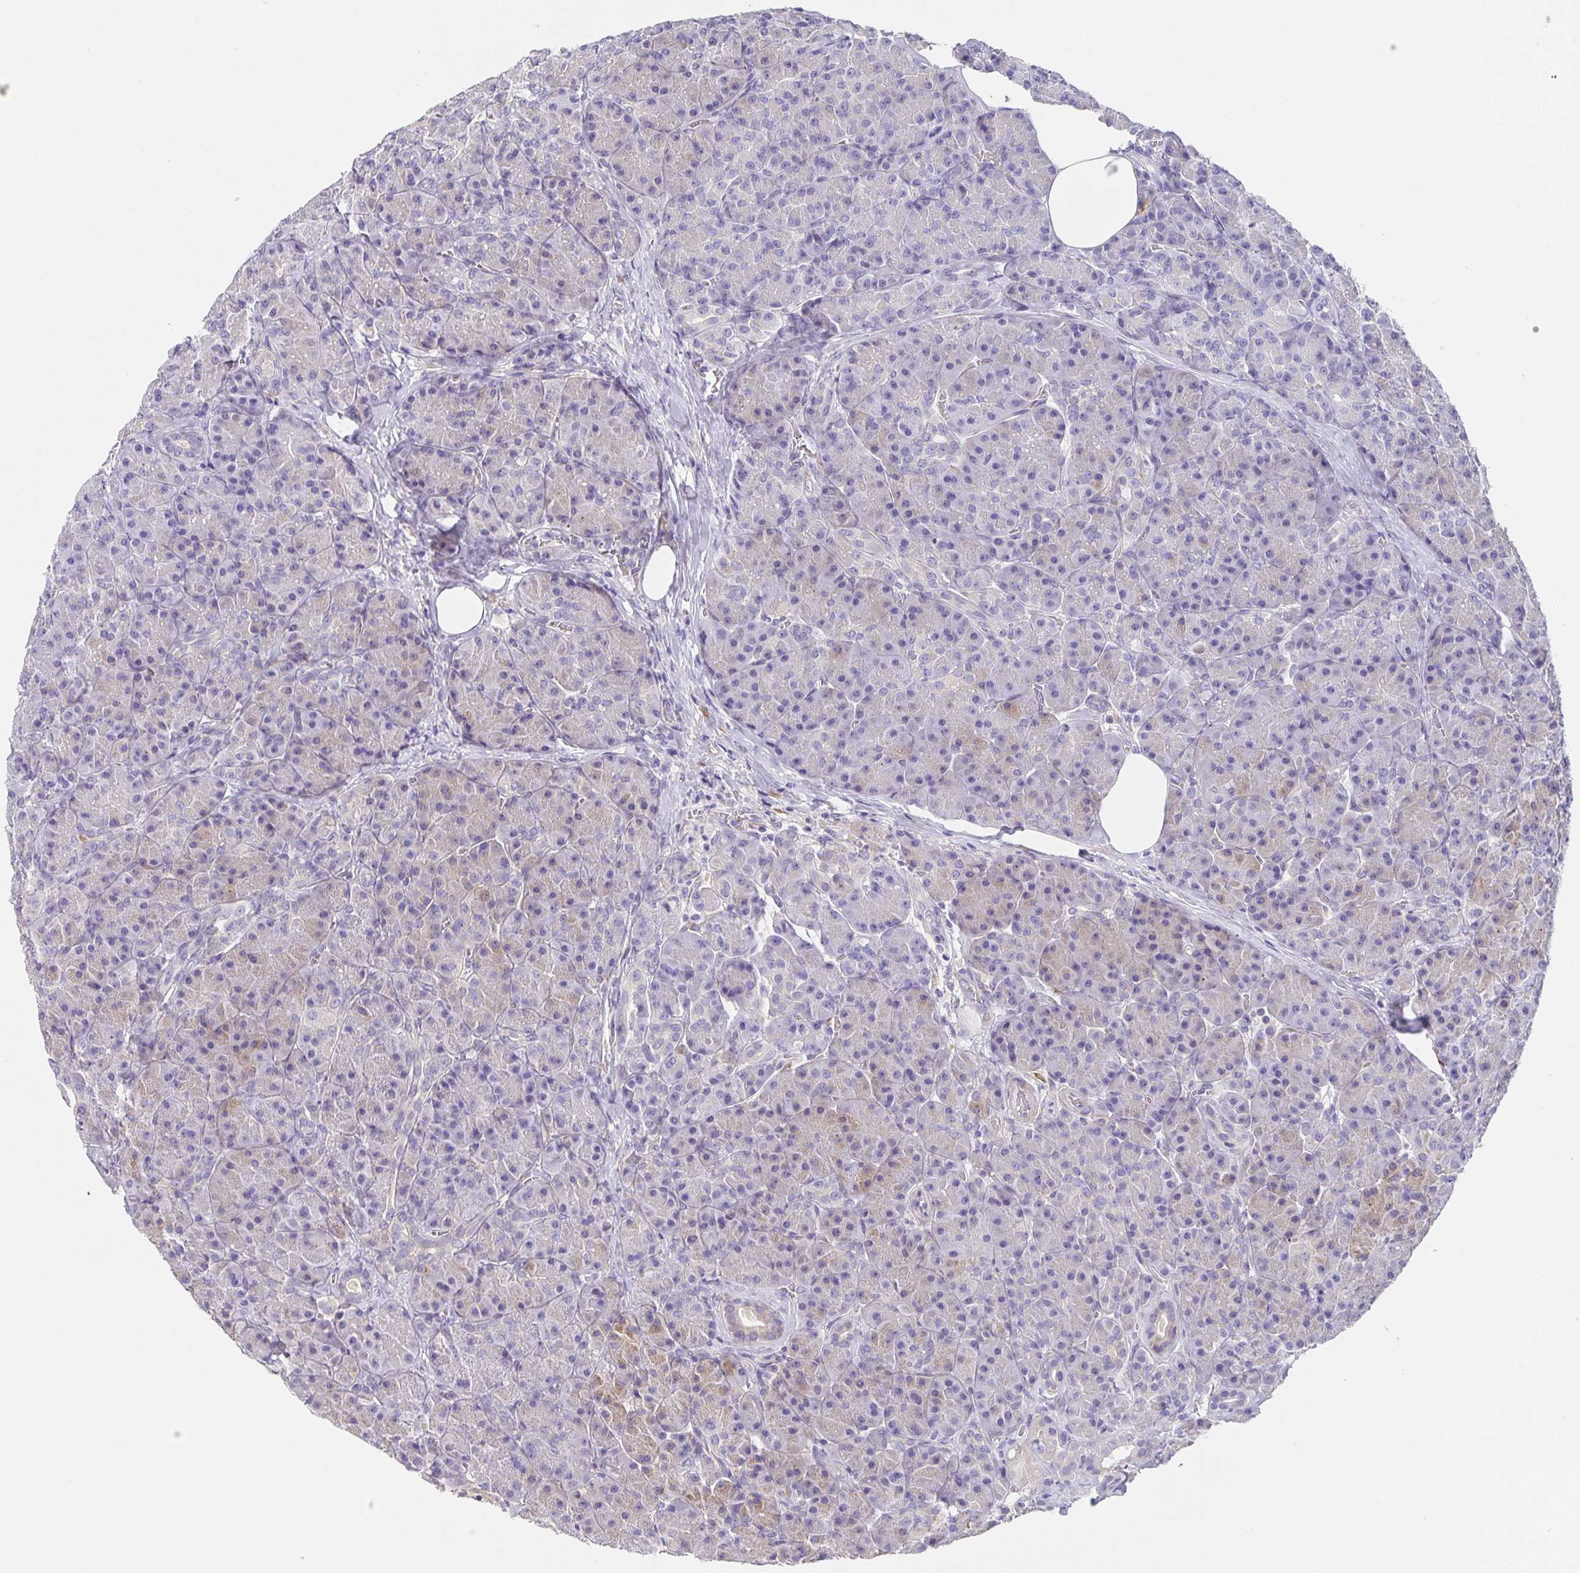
{"staining": {"intensity": "weak", "quantity": "<25%", "location": "cytoplasmic/membranous"}, "tissue": "pancreas", "cell_type": "Exocrine glandular cells", "image_type": "normal", "snomed": [{"axis": "morphology", "description": "Normal tissue, NOS"}, {"axis": "topography", "description": "Pancreas"}], "caption": "Pancreas was stained to show a protein in brown. There is no significant positivity in exocrine glandular cells. (Brightfield microscopy of DAB IHC at high magnification).", "gene": "PRR36", "patient": {"sex": "male", "age": 57}}